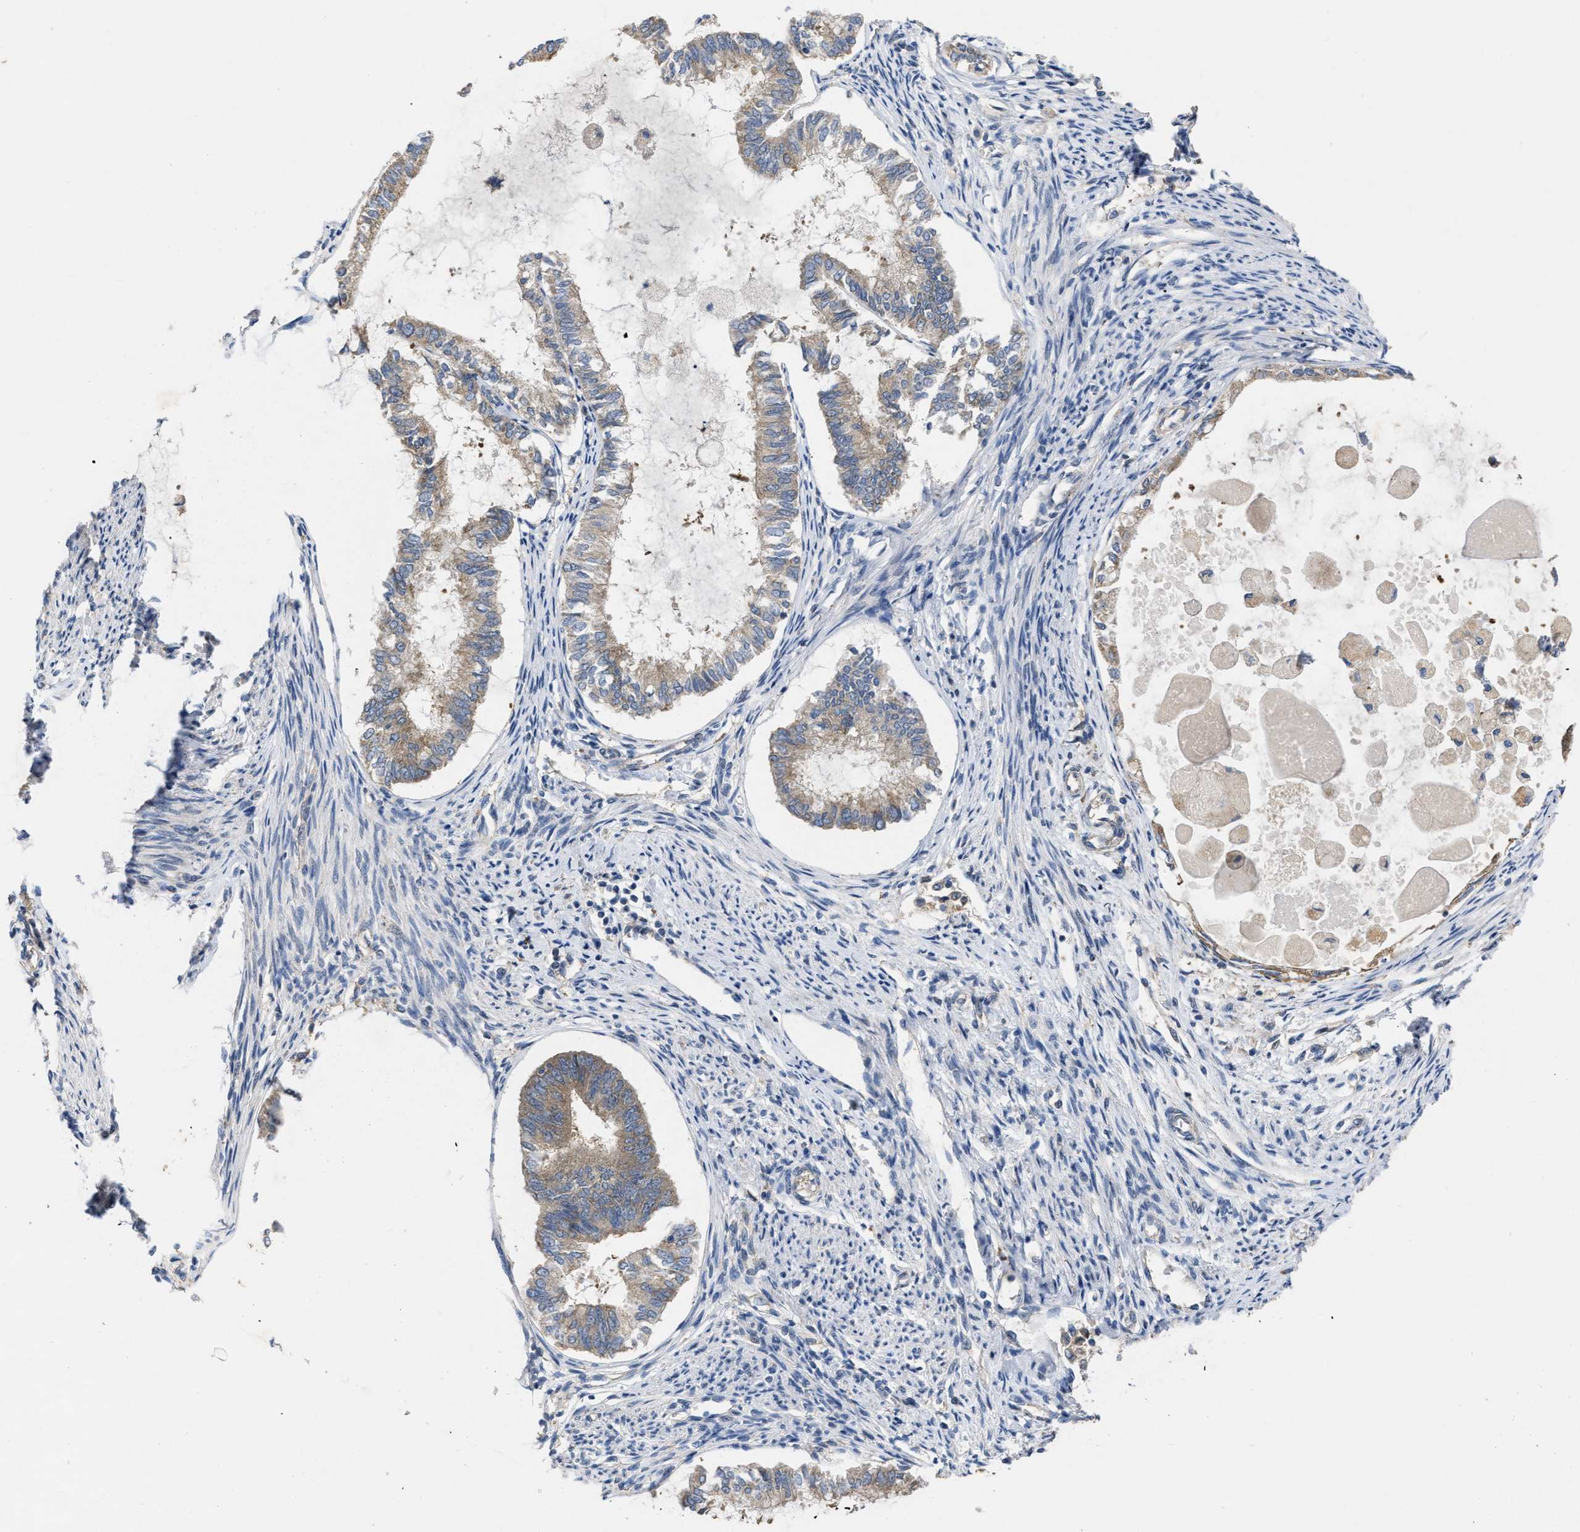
{"staining": {"intensity": "moderate", "quantity": ">75%", "location": "cytoplasmic/membranous"}, "tissue": "endometrial cancer", "cell_type": "Tumor cells", "image_type": "cancer", "snomed": [{"axis": "morphology", "description": "Adenocarcinoma, NOS"}, {"axis": "topography", "description": "Endometrium"}], "caption": "Human endometrial cancer (adenocarcinoma) stained for a protein (brown) shows moderate cytoplasmic/membranous positive expression in about >75% of tumor cells.", "gene": "TMEM131", "patient": {"sex": "female", "age": 86}}